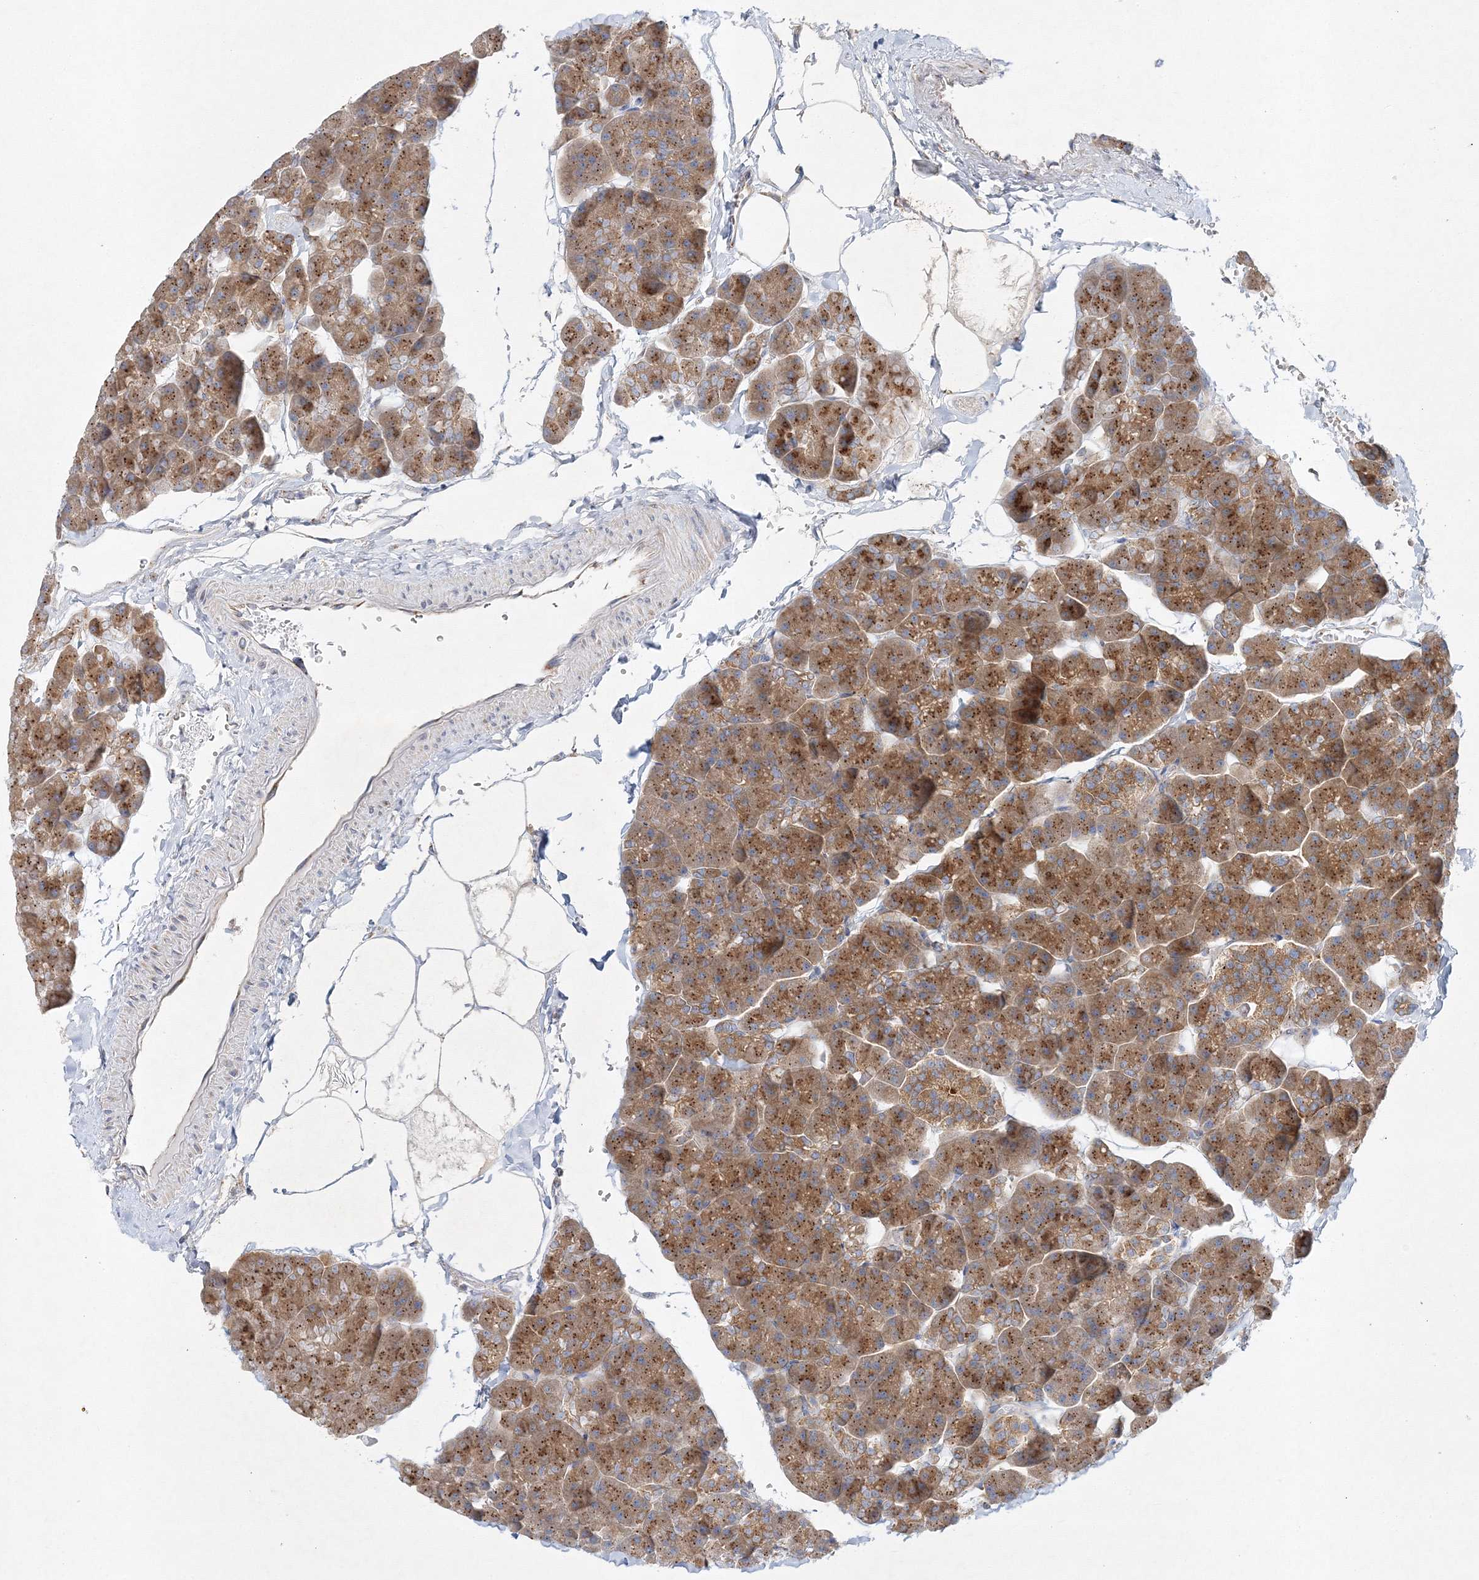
{"staining": {"intensity": "moderate", "quantity": ">75%", "location": "cytoplasmic/membranous"}, "tissue": "pancreas", "cell_type": "Exocrine glandular cells", "image_type": "normal", "snomed": [{"axis": "morphology", "description": "Normal tissue, NOS"}, {"axis": "topography", "description": "Pancreas"}], "caption": "Protein staining by immunohistochemistry (IHC) shows moderate cytoplasmic/membranous positivity in about >75% of exocrine glandular cells in normal pancreas.", "gene": "SEC23IP", "patient": {"sex": "male", "age": 35}}